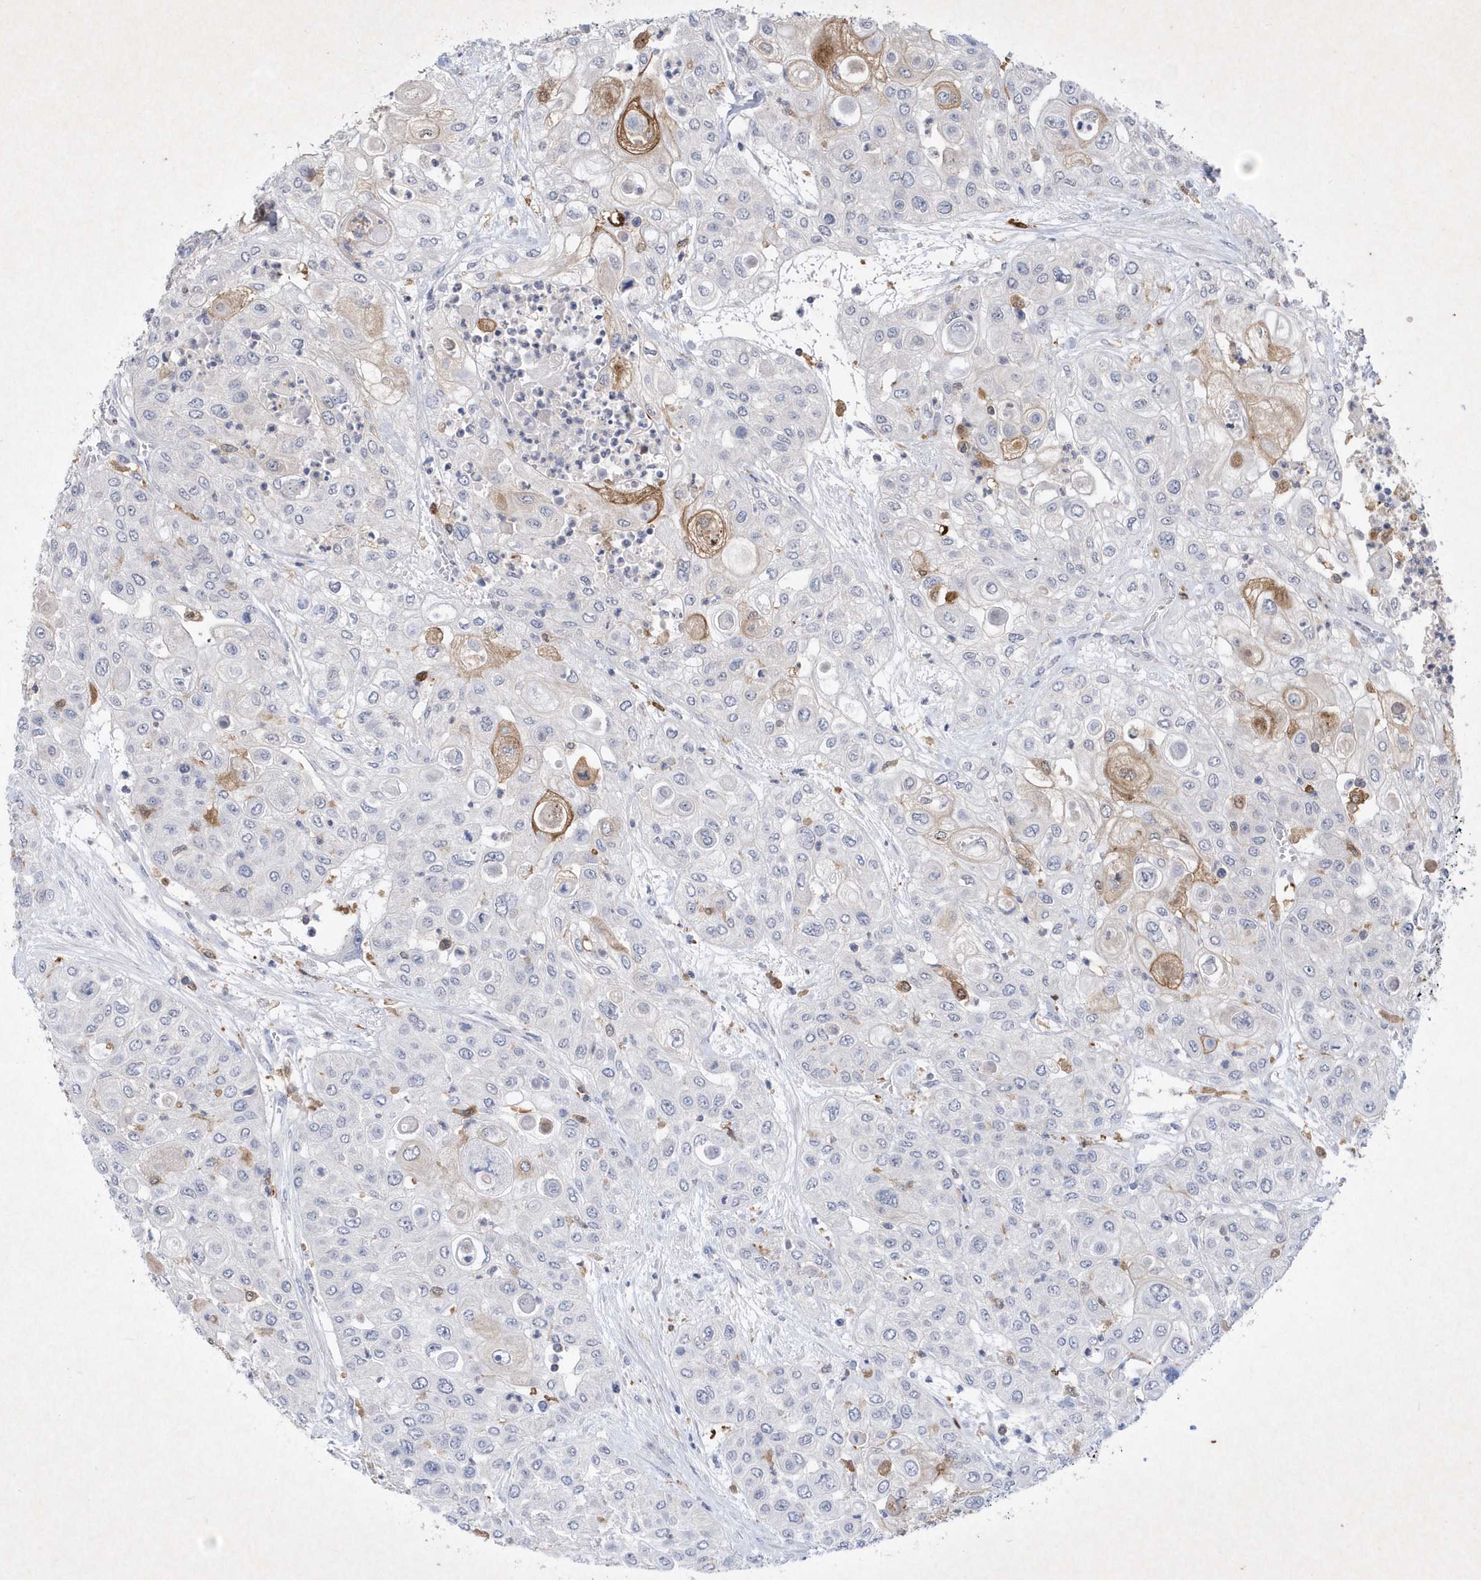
{"staining": {"intensity": "moderate", "quantity": "<25%", "location": "cytoplasmic/membranous"}, "tissue": "urothelial cancer", "cell_type": "Tumor cells", "image_type": "cancer", "snomed": [{"axis": "morphology", "description": "Urothelial carcinoma, High grade"}, {"axis": "topography", "description": "Urinary bladder"}], "caption": "Moderate cytoplasmic/membranous protein positivity is seen in about <25% of tumor cells in high-grade urothelial carcinoma. (Stains: DAB in brown, nuclei in blue, Microscopy: brightfield microscopy at high magnification).", "gene": "BHLHA15", "patient": {"sex": "female", "age": 79}}